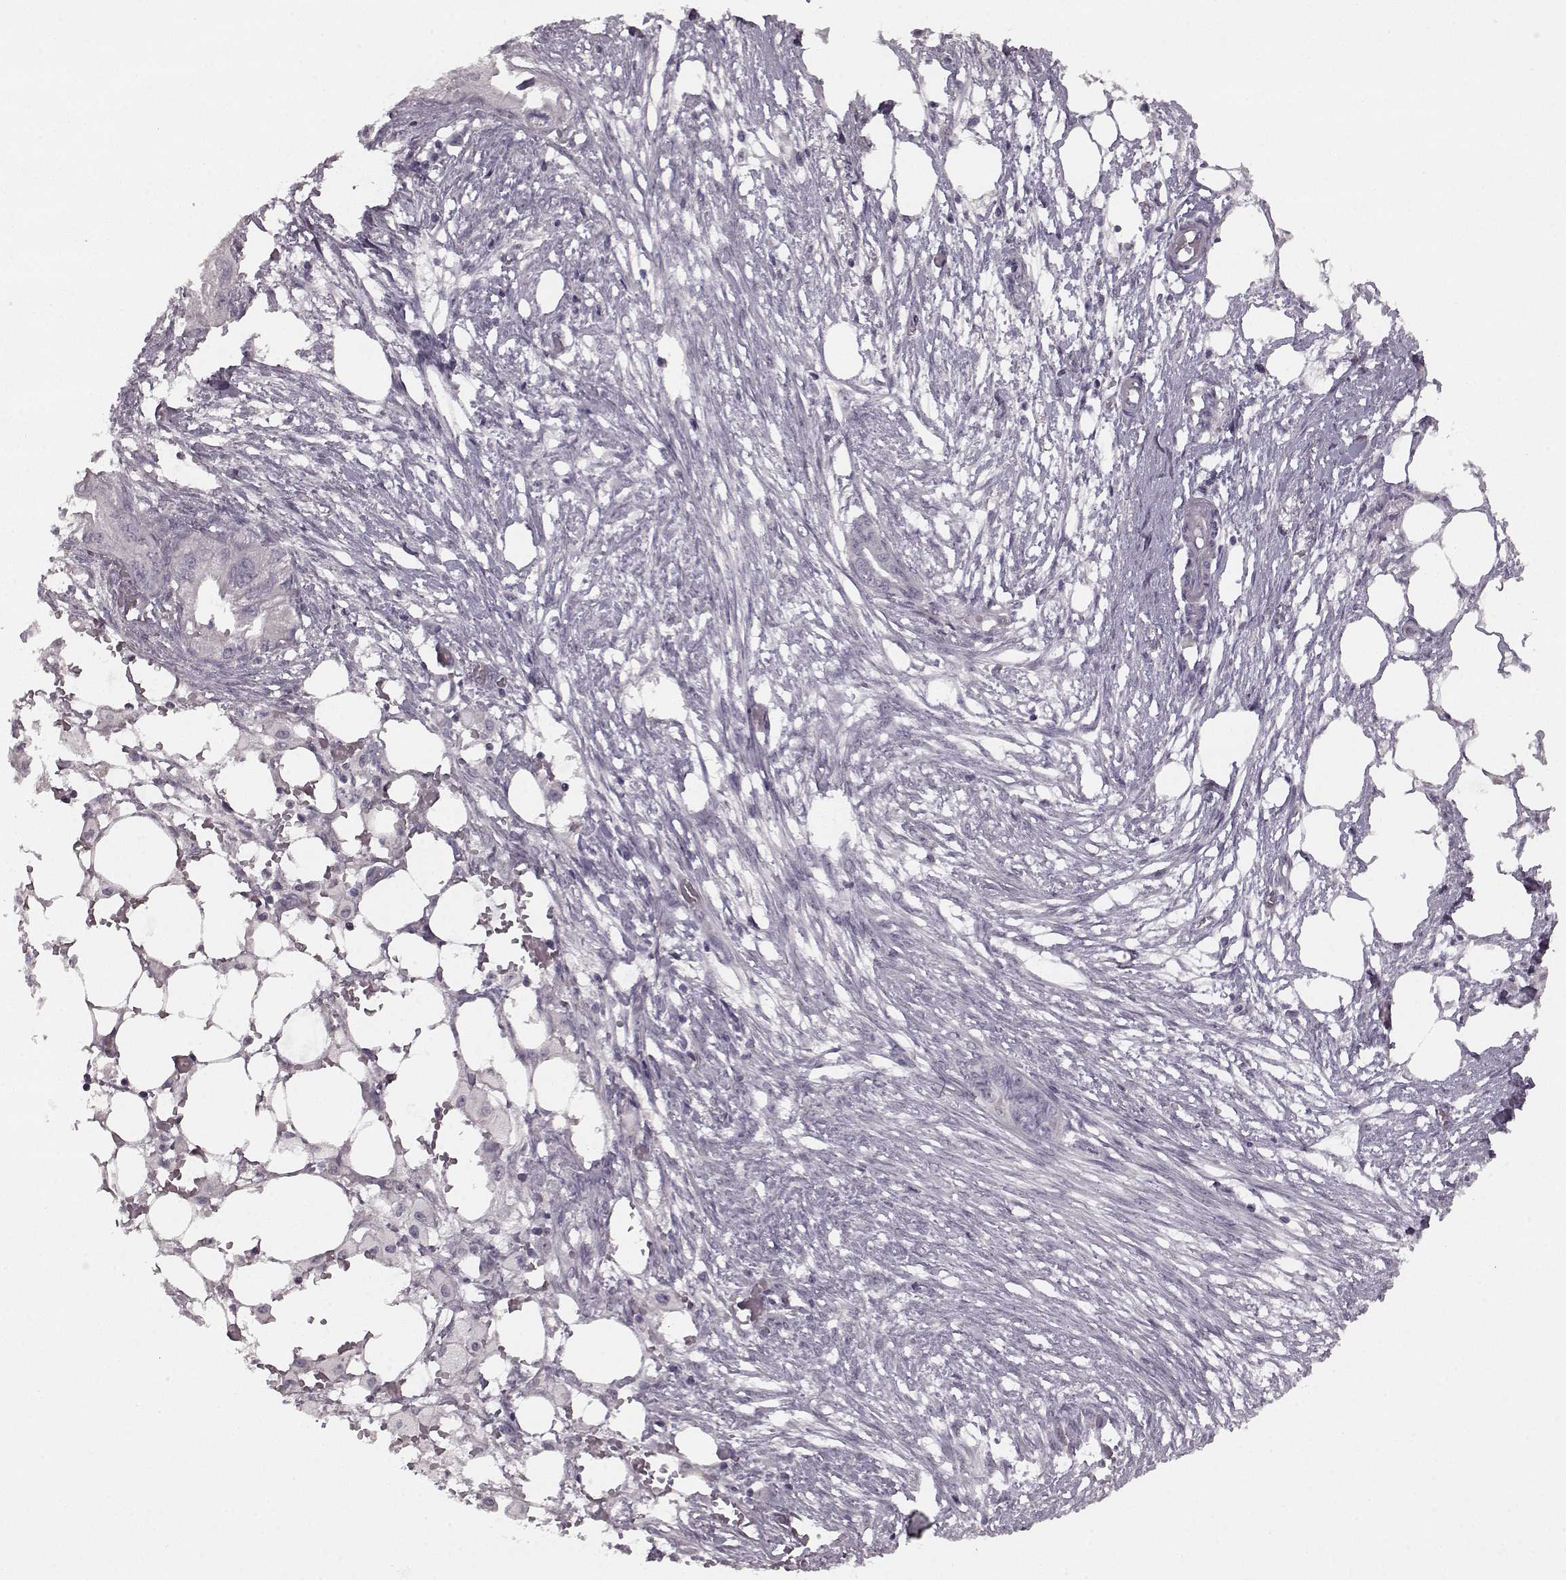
{"staining": {"intensity": "negative", "quantity": "none", "location": "none"}, "tissue": "endometrial cancer", "cell_type": "Tumor cells", "image_type": "cancer", "snomed": [{"axis": "morphology", "description": "Adenocarcinoma, NOS"}, {"axis": "morphology", "description": "Adenocarcinoma, metastatic, NOS"}, {"axis": "topography", "description": "Adipose tissue"}, {"axis": "topography", "description": "Endometrium"}], "caption": "Photomicrograph shows no significant protein expression in tumor cells of adenocarcinoma (endometrial).", "gene": "LHB", "patient": {"sex": "female", "age": 67}}